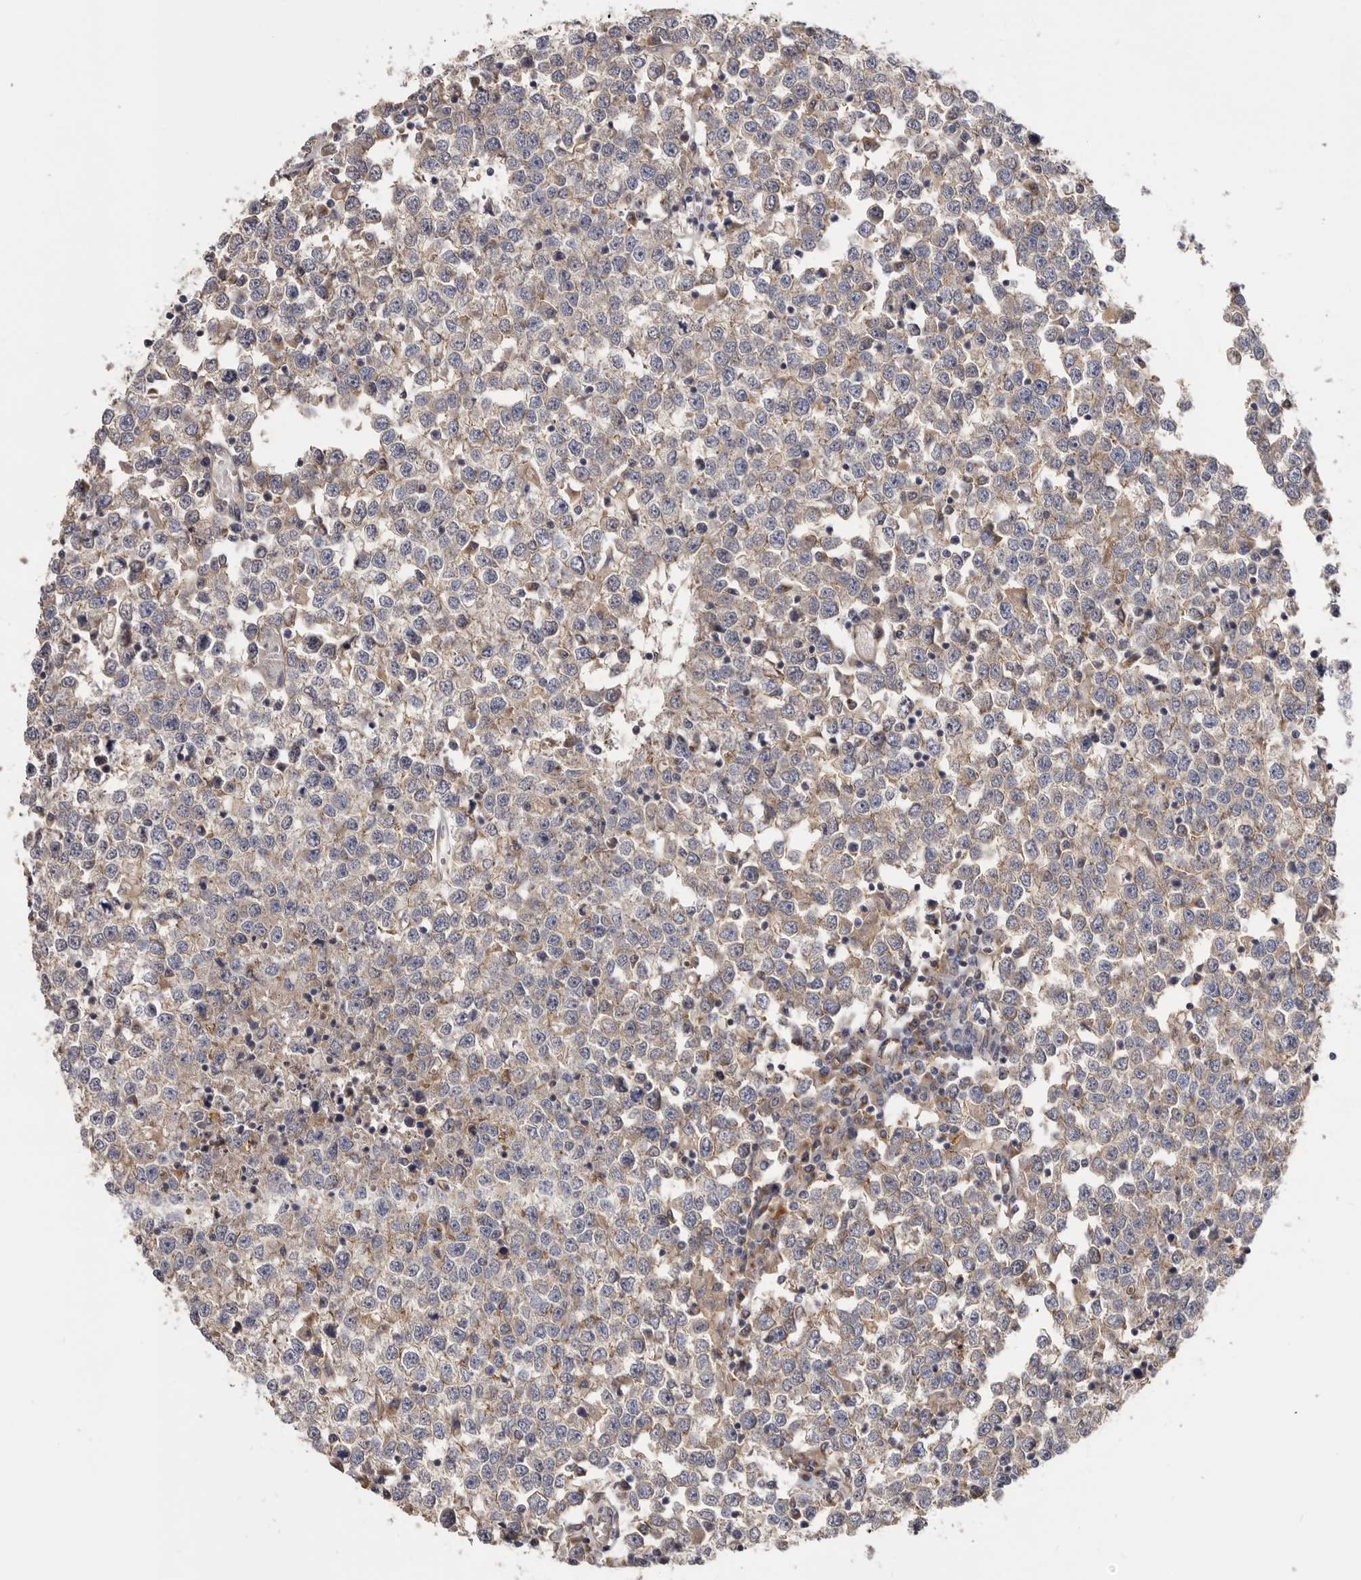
{"staining": {"intensity": "weak", "quantity": "25%-75%", "location": "cytoplasmic/membranous"}, "tissue": "testis cancer", "cell_type": "Tumor cells", "image_type": "cancer", "snomed": [{"axis": "morphology", "description": "Seminoma, NOS"}, {"axis": "topography", "description": "Testis"}], "caption": "Immunohistochemistry (IHC) of testis seminoma shows low levels of weak cytoplasmic/membranous staining in about 25%-75% of tumor cells.", "gene": "INKA2", "patient": {"sex": "male", "age": 65}}